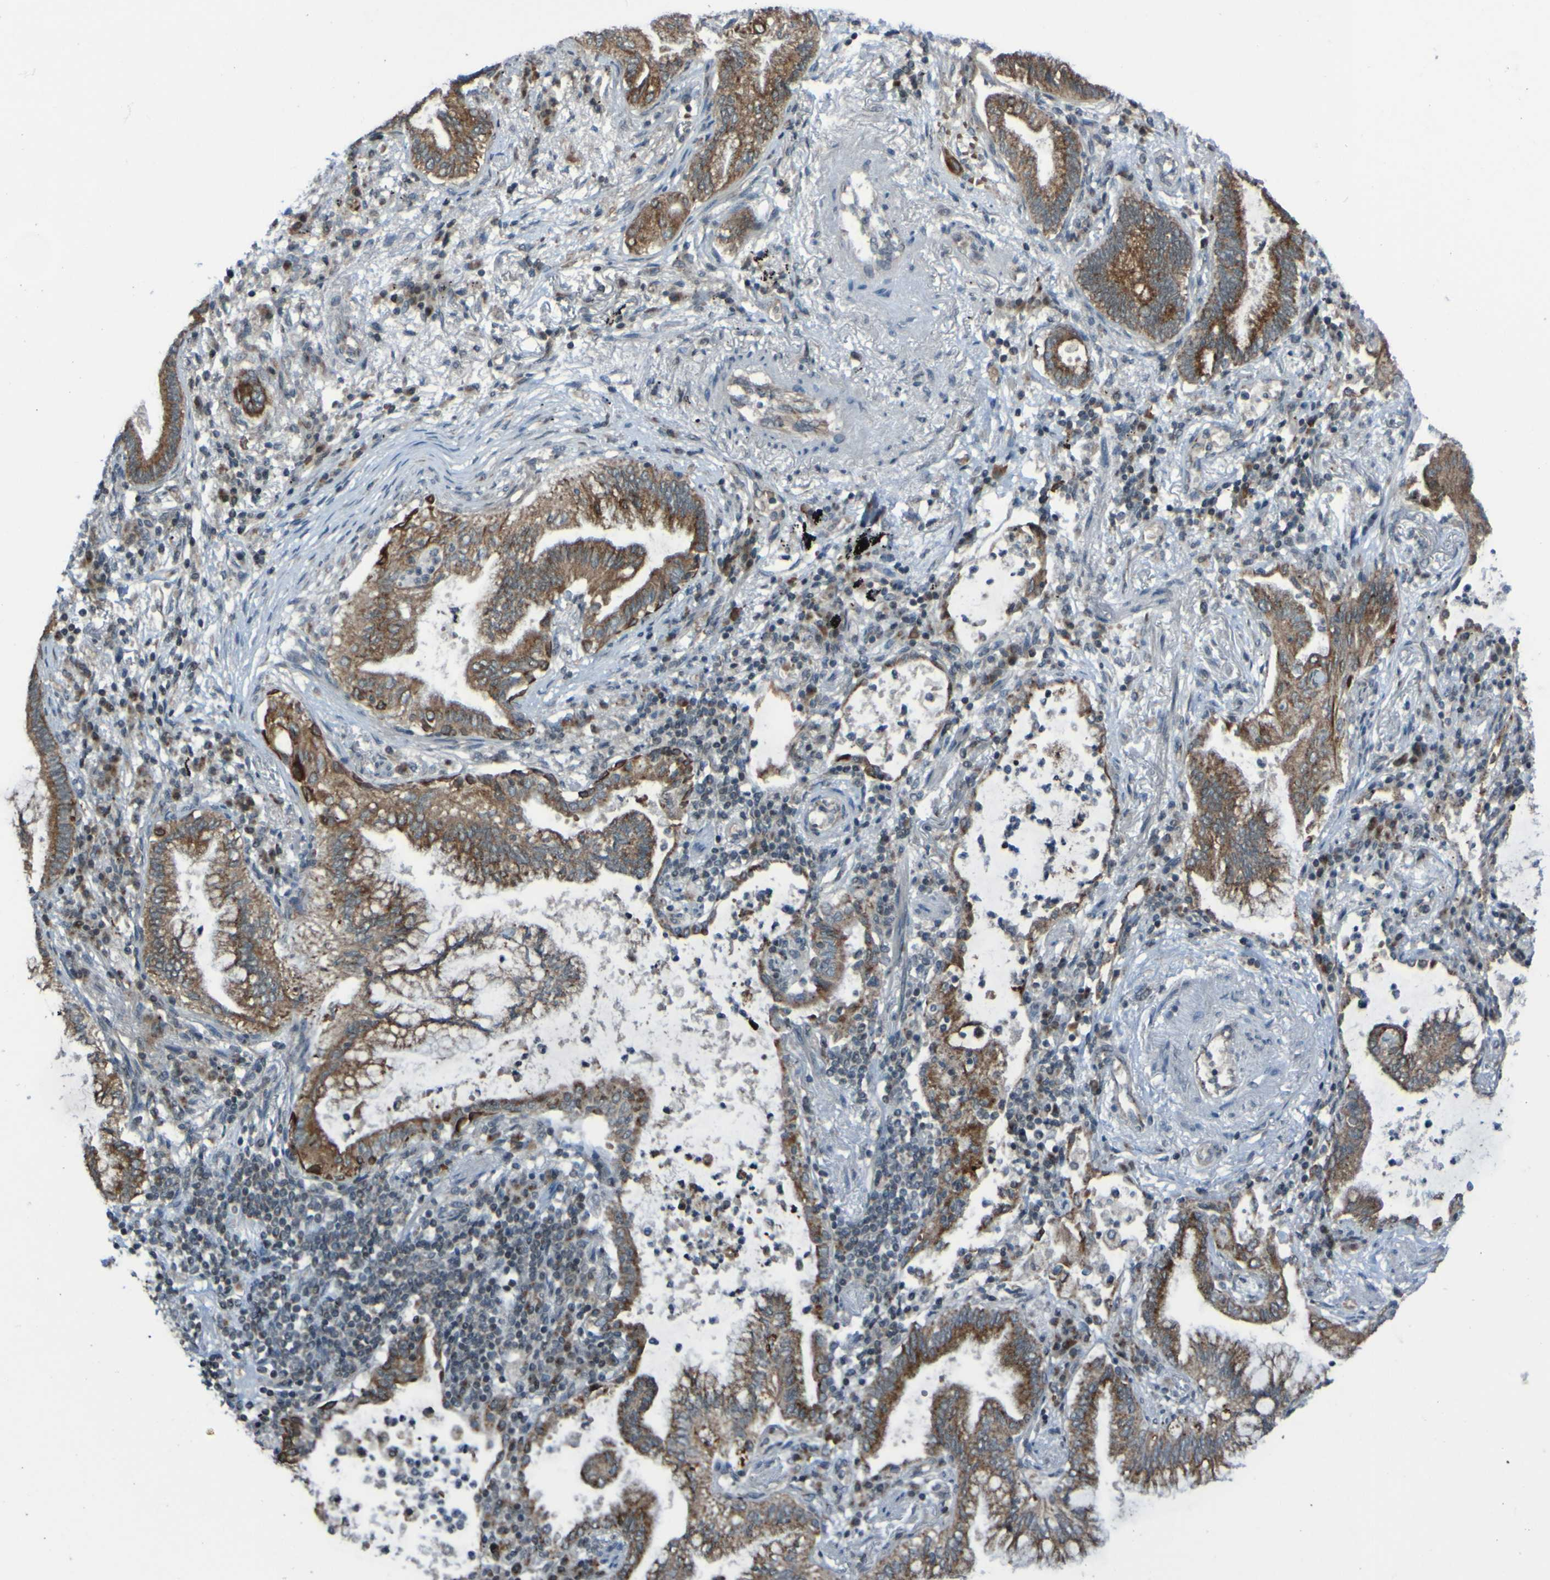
{"staining": {"intensity": "moderate", "quantity": ">75%", "location": "cytoplasmic/membranous"}, "tissue": "lung cancer", "cell_type": "Tumor cells", "image_type": "cancer", "snomed": [{"axis": "morphology", "description": "Normal tissue, NOS"}, {"axis": "morphology", "description": "Adenocarcinoma, NOS"}, {"axis": "topography", "description": "Bronchus"}, {"axis": "topography", "description": "Lung"}], "caption": "The photomicrograph demonstrates immunohistochemical staining of lung adenocarcinoma. There is moderate cytoplasmic/membranous expression is appreciated in approximately >75% of tumor cells. Immunohistochemistry stains the protein in brown and the nuclei are stained blue.", "gene": "UNG", "patient": {"sex": "female", "age": 70}}